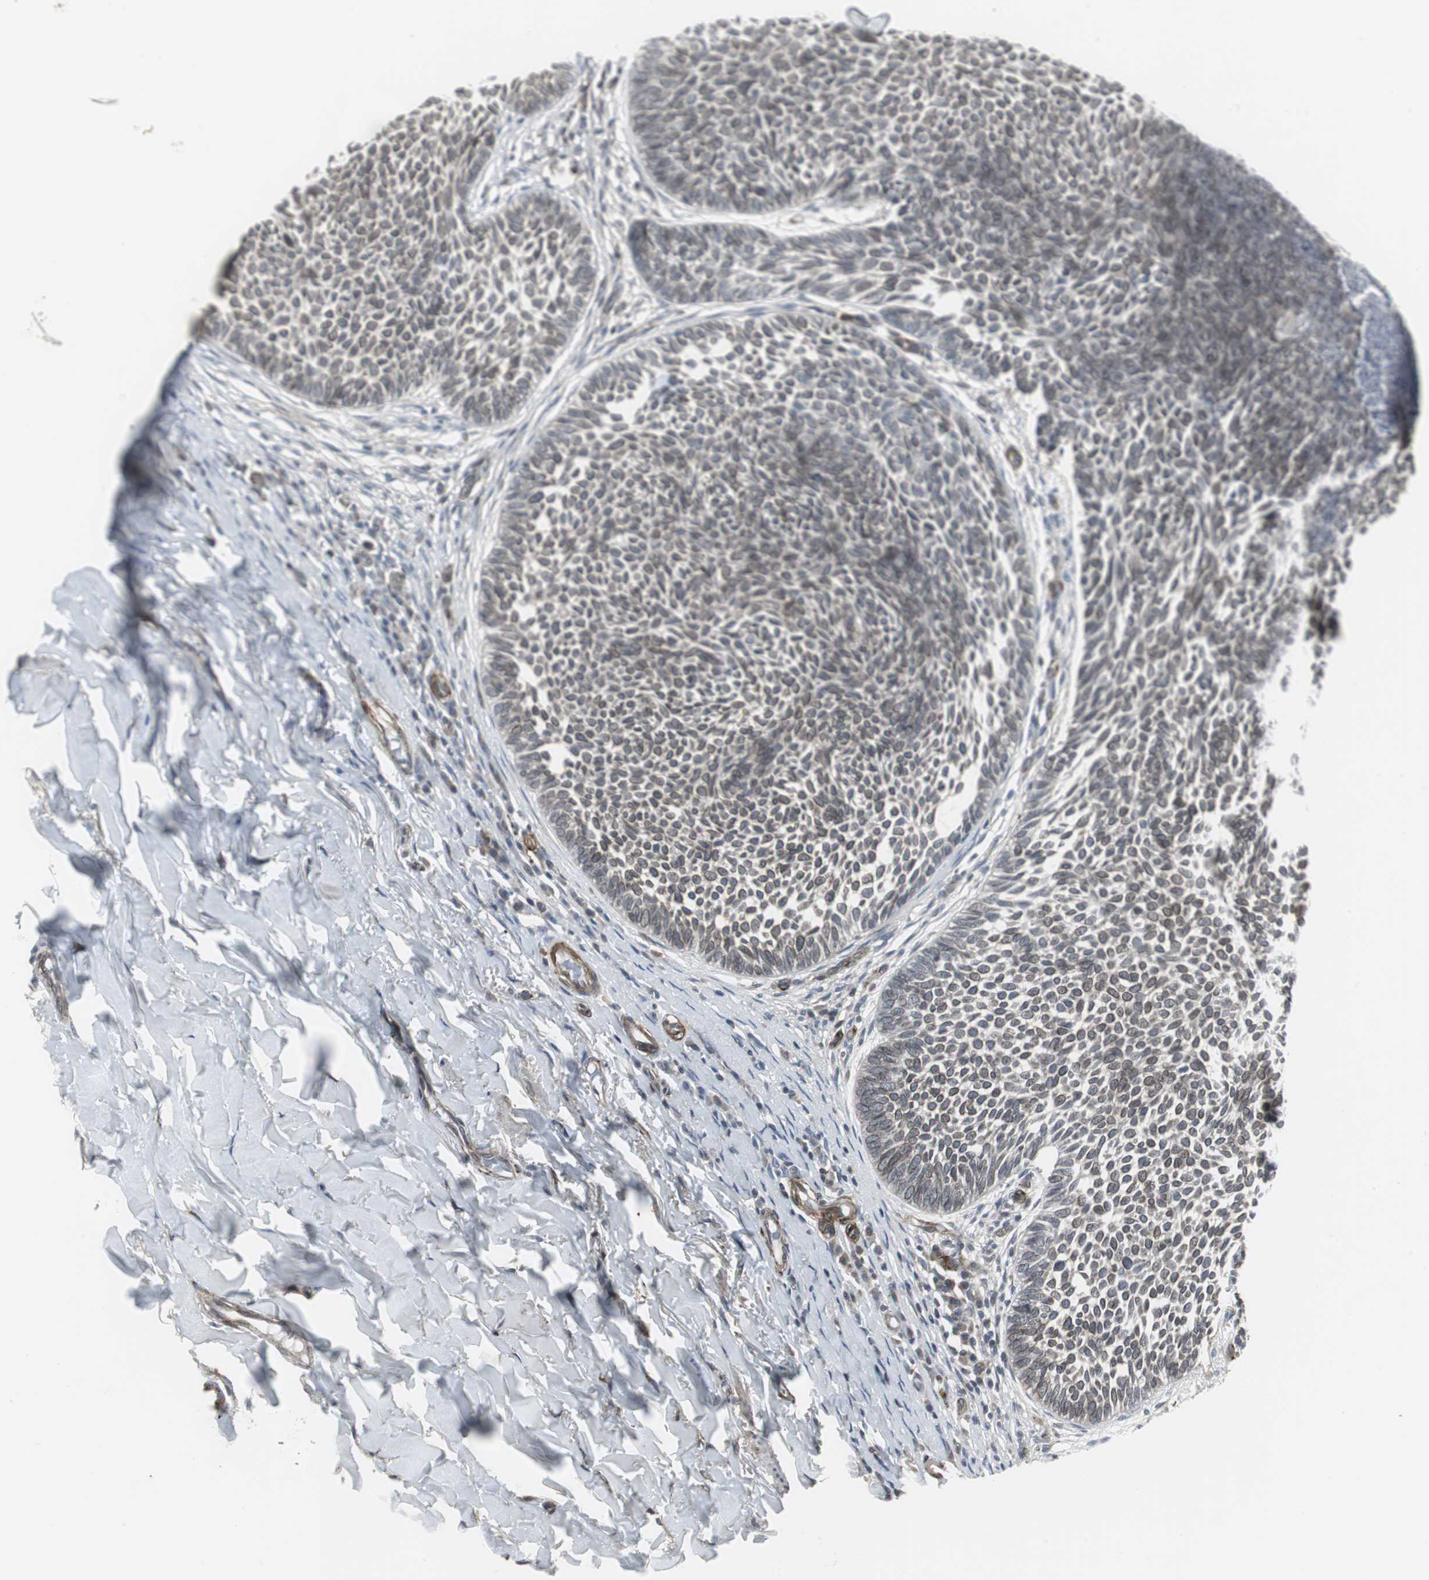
{"staining": {"intensity": "weak", "quantity": "<25%", "location": "cytoplasmic/membranous"}, "tissue": "skin cancer", "cell_type": "Tumor cells", "image_type": "cancer", "snomed": [{"axis": "morphology", "description": "Normal tissue, NOS"}, {"axis": "morphology", "description": "Basal cell carcinoma"}, {"axis": "topography", "description": "Skin"}], "caption": "Immunohistochemistry (IHC) of skin cancer (basal cell carcinoma) reveals no expression in tumor cells.", "gene": "SCYL3", "patient": {"sex": "male", "age": 87}}